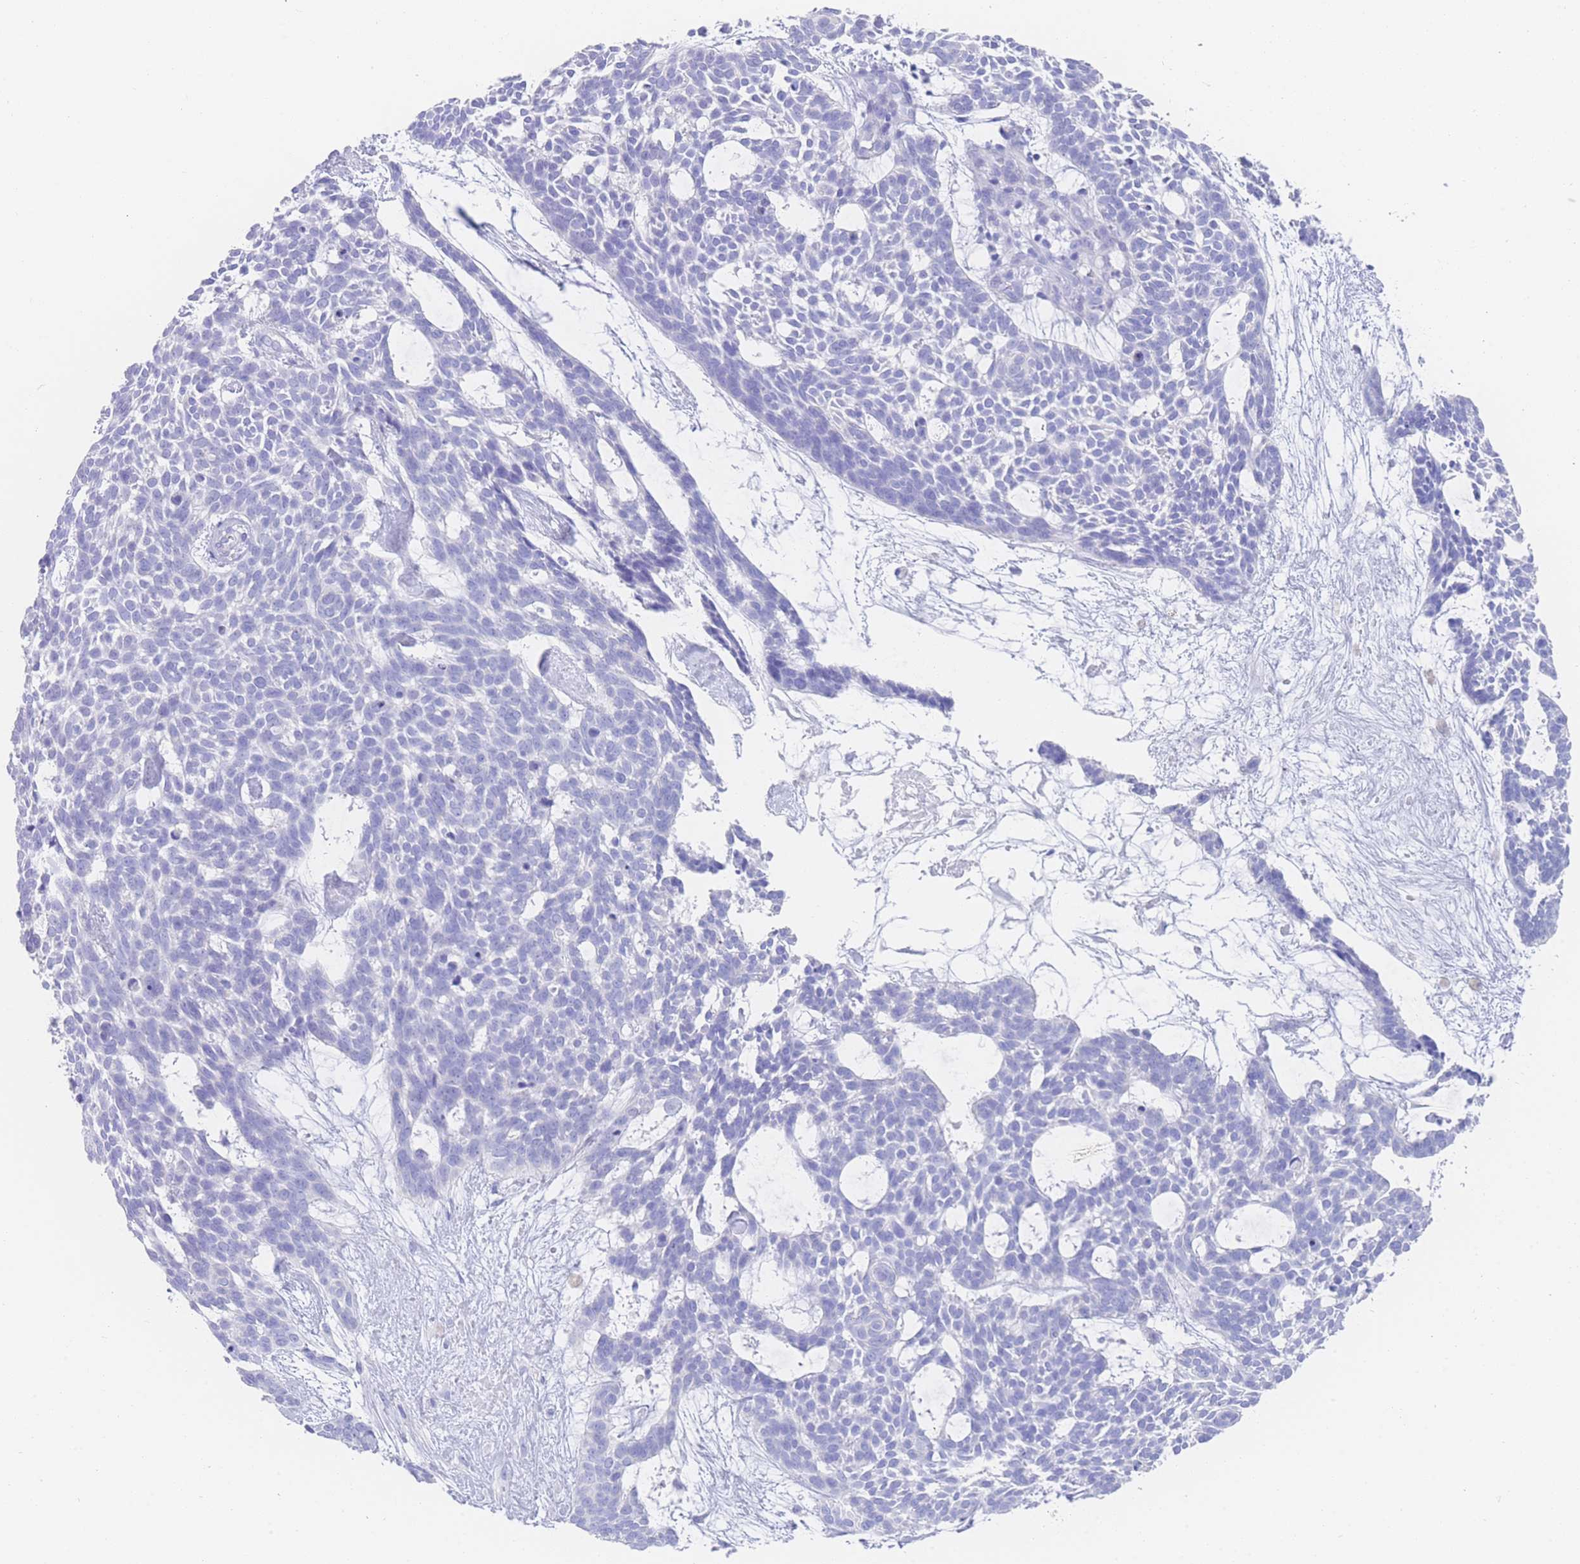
{"staining": {"intensity": "negative", "quantity": "none", "location": "none"}, "tissue": "skin cancer", "cell_type": "Tumor cells", "image_type": "cancer", "snomed": [{"axis": "morphology", "description": "Basal cell carcinoma"}, {"axis": "topography", "description": "Skin"}], "caption": "Image shows no protein staining in tumor cells of skin basal cell carcinoma tissue. (DAB (3,3'-diaminobenzidine) immunohistochemistry visualized using brightfield microscopy, high magnification).", "gene": "LRRC37A", "patient": {"sex": "male", "age": 61}}